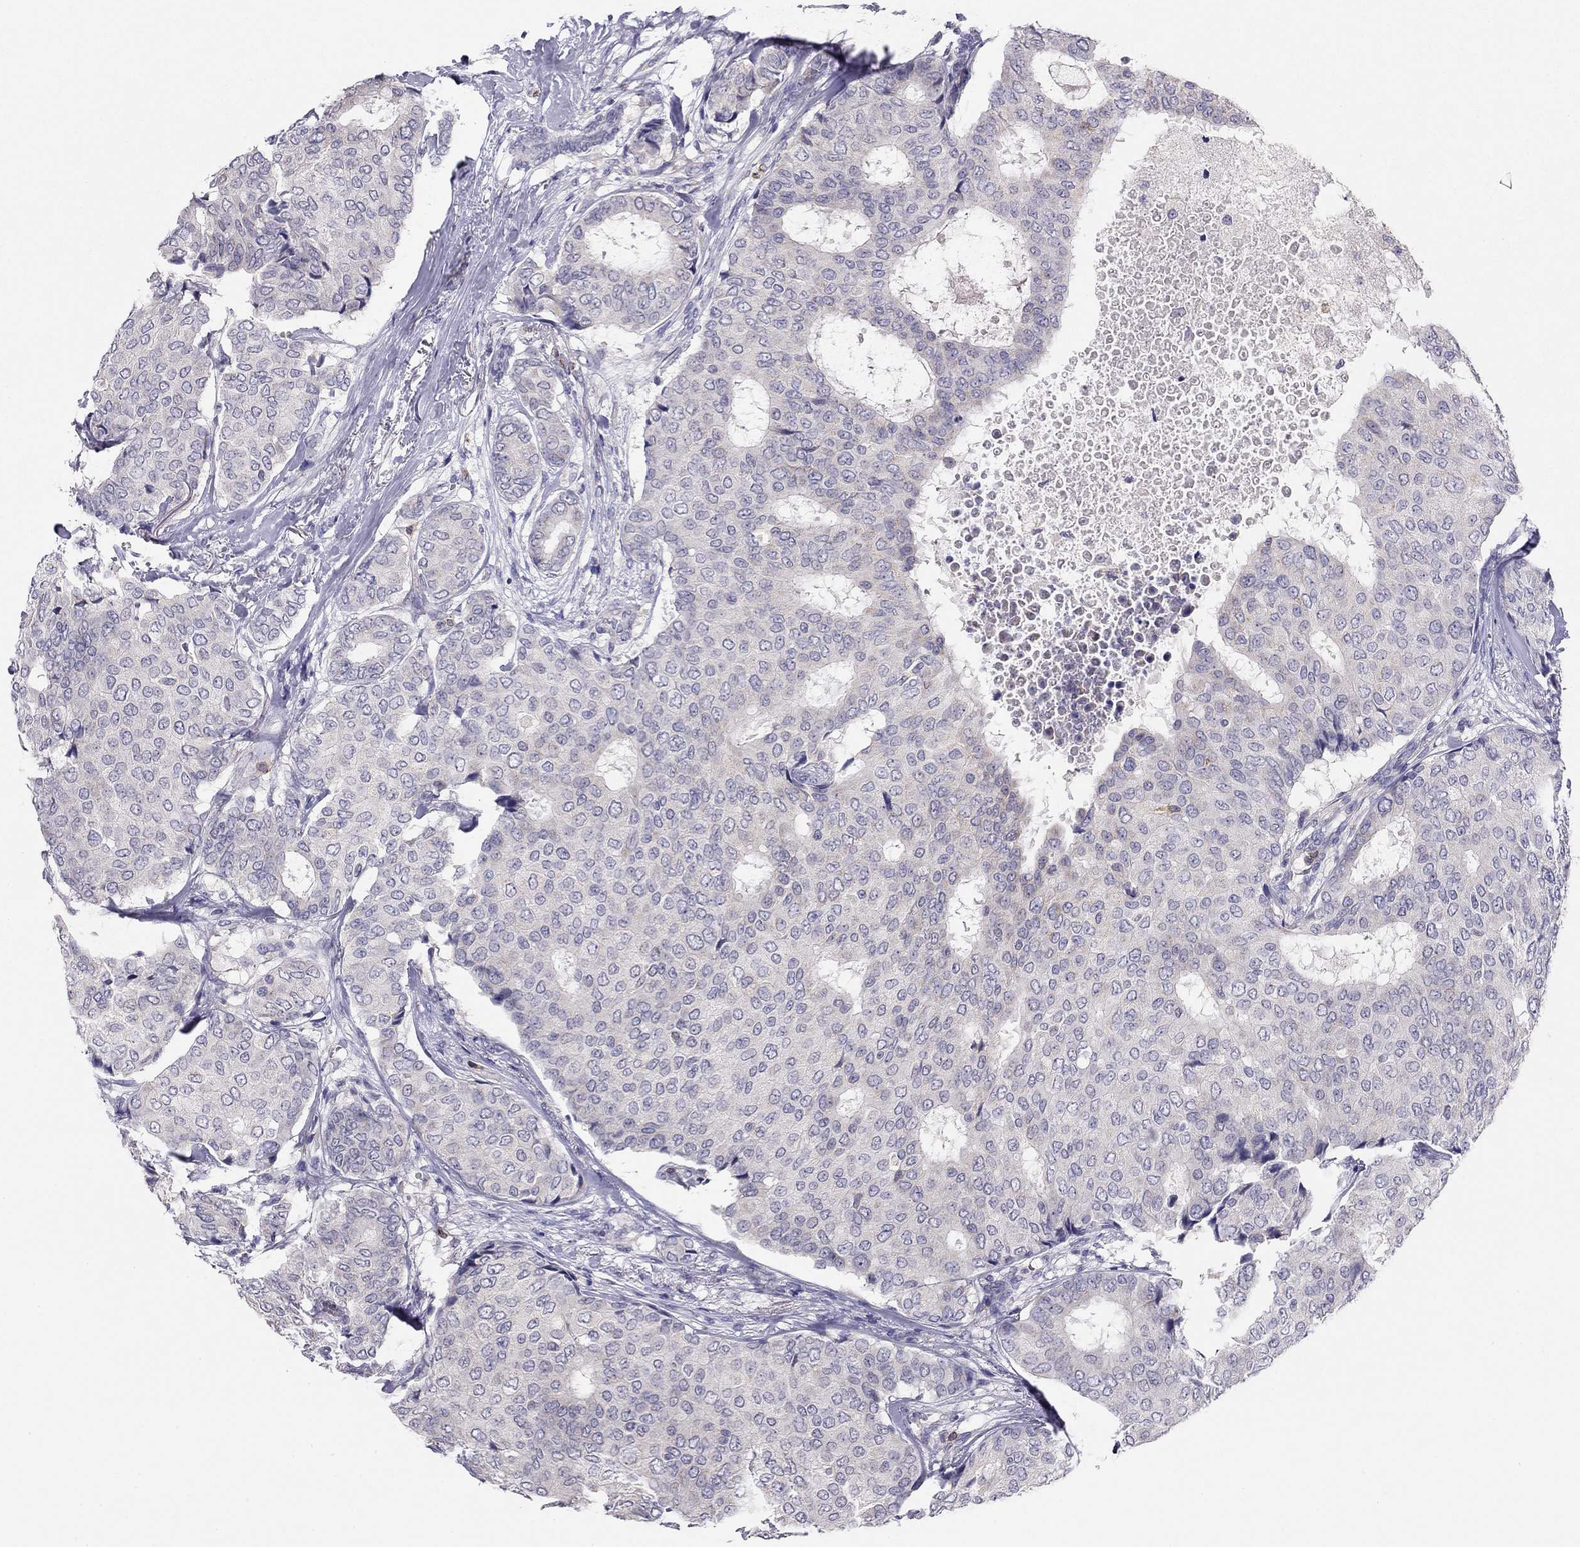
{"staining": {"intensity": "negative", "quantity": "none", "location": "none"}, "tissue": "breast cancer", "cell_type": "Tumor cells", "image_type": "cancer", "snomed": [{"axis": "morphology", "description": "Duct carcinoma"}, {"axis": "topography", "description": "Breast"}], "caption": "Protein analysis of breast invasive ductal carcinoma reveals no significant positivity in tumor cells.", "gene": "CITED1", "patient": {"sex": "female", "age": 75}}